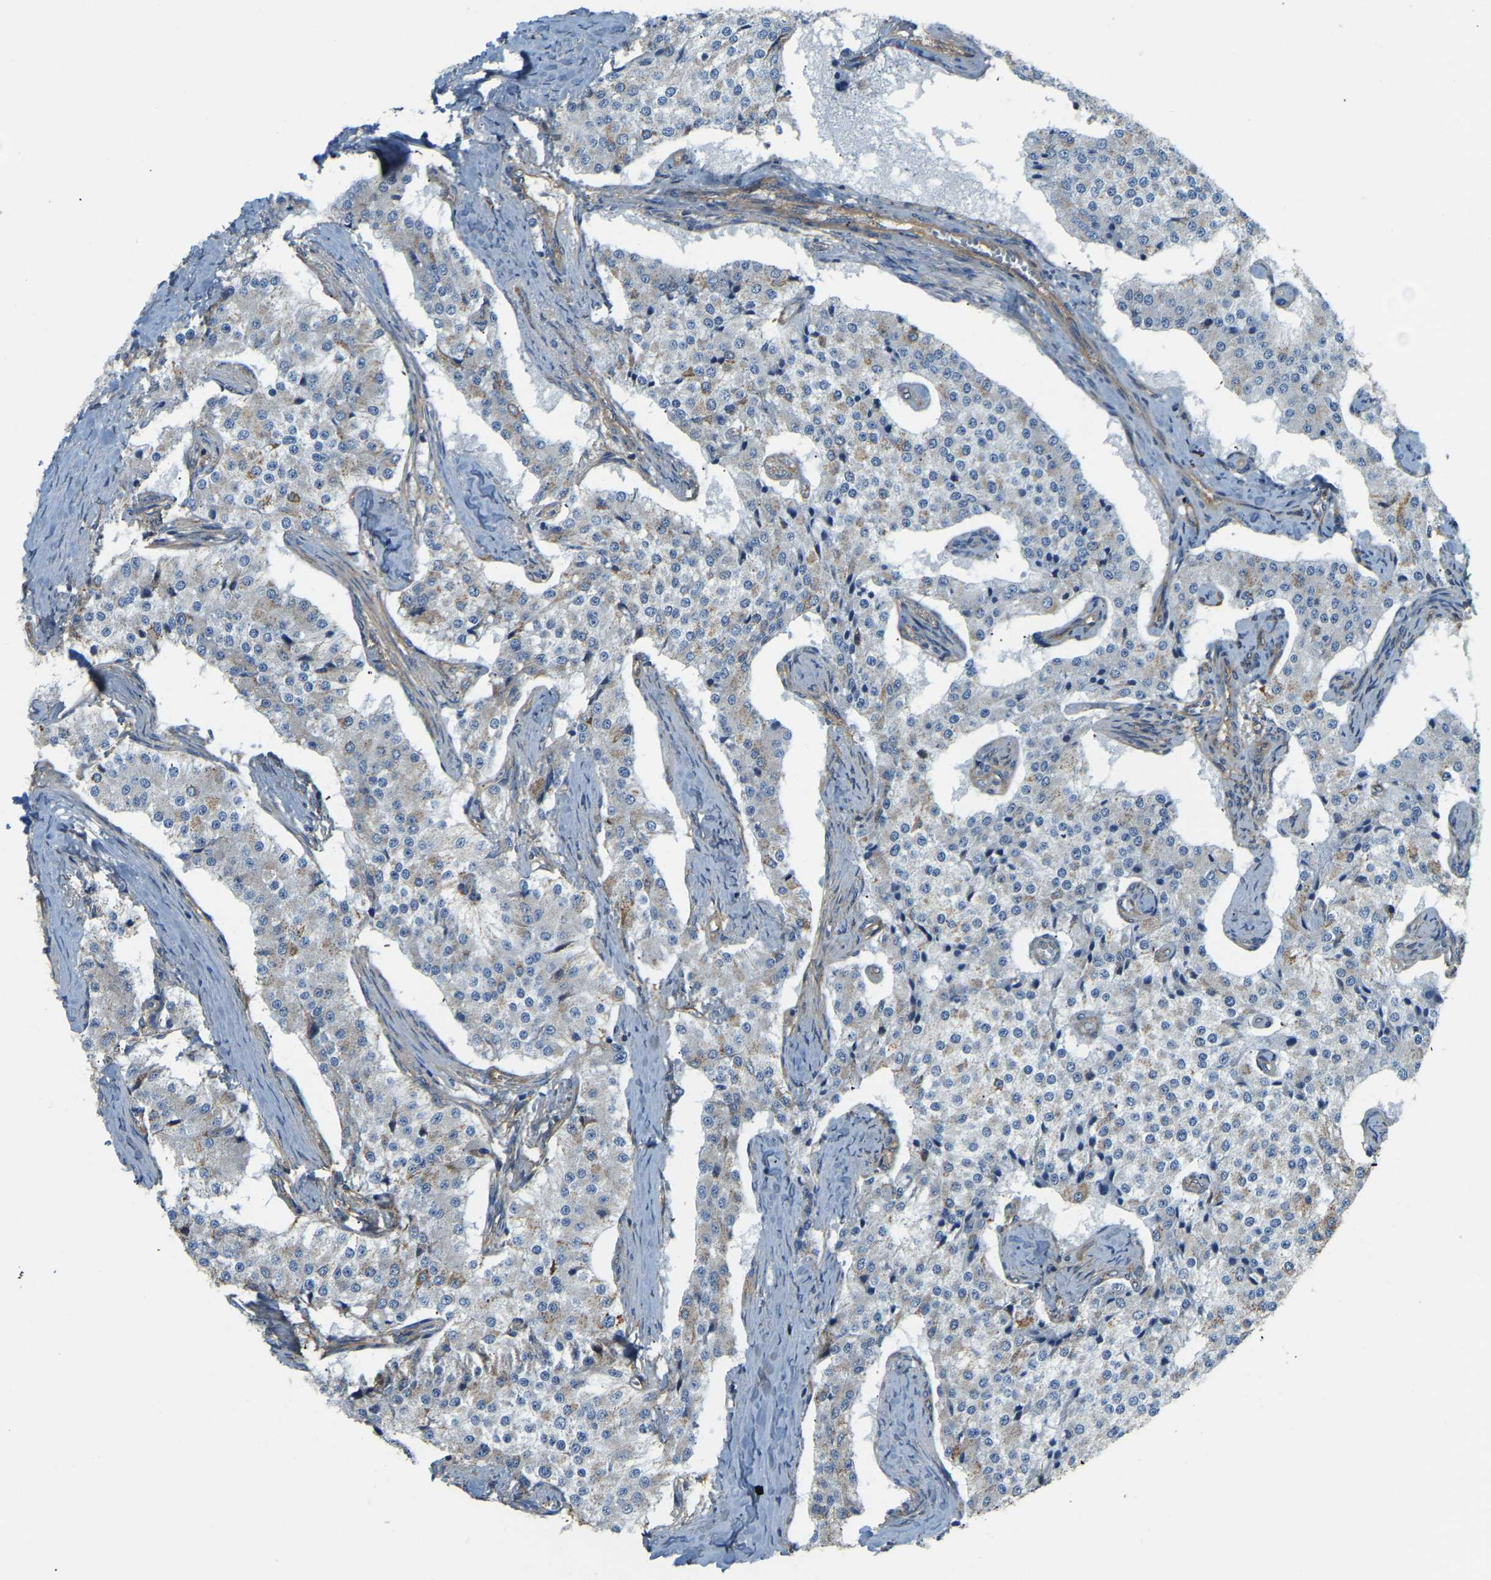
{"staining": {"intensity": "moderate", "quantity": "<25%", "location": "cytoplasmic/membranous"}, "tissue": "carcinoid", "cell_type": "Tumor cells", "image_type": "cancer", "snomed": [{"axis": "morphology", "description": "Carcinoid, malignant, NOS"}, {"axis": "topography", "description": "Colon"}], "caption": "This is an image of immunohistochemistry staining of malignant carcinoid, which shows moderate expression in the cytoplasmic/membranous of tumor cells.", "gene": "AHNAK", "patient": {"sex": "female", "age": 52}}